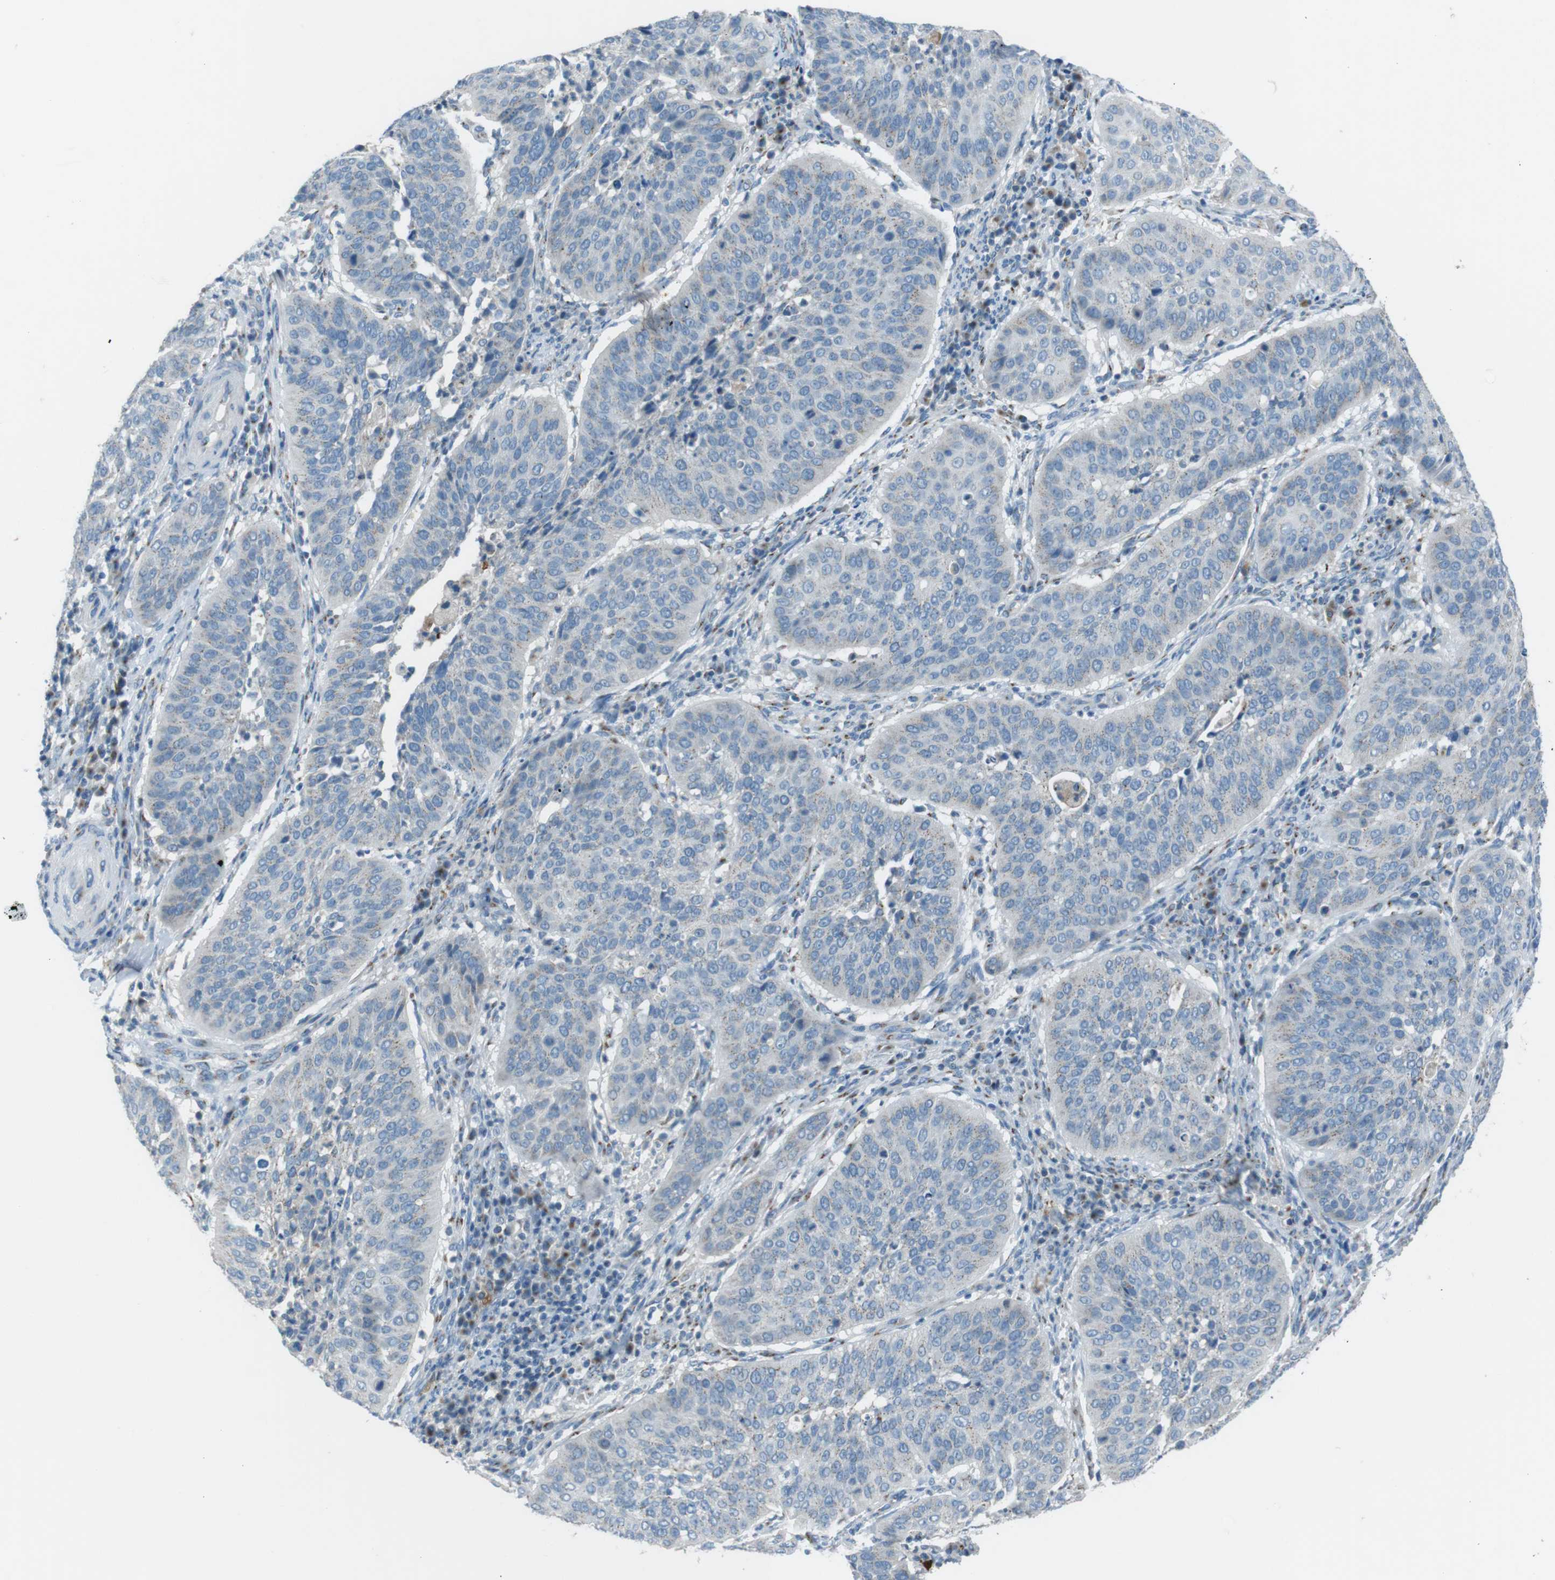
{"staining": {"intensity": "negative", "quantity": "none", "location": "none"}, "tissue": "cervical cancer", "cell_type": "Tumor cells", "image_type": "cancer", "snomed": [{"axis": "morphology", "description": "Normal tissue, NOS"}, {"axis": "morphology", "description": "Squamous cell carcinoma, NOS"}, {"axis": "topography", "description": "Cervix"}], "caption": "IHC histopathology image of human cervical cancer (squamous cell carcinoma) stained for a protein (brown), which displays no expression in tumor cells.", "gene": "TXNDC15", "patient": {"sex": "female", "age": 39}}